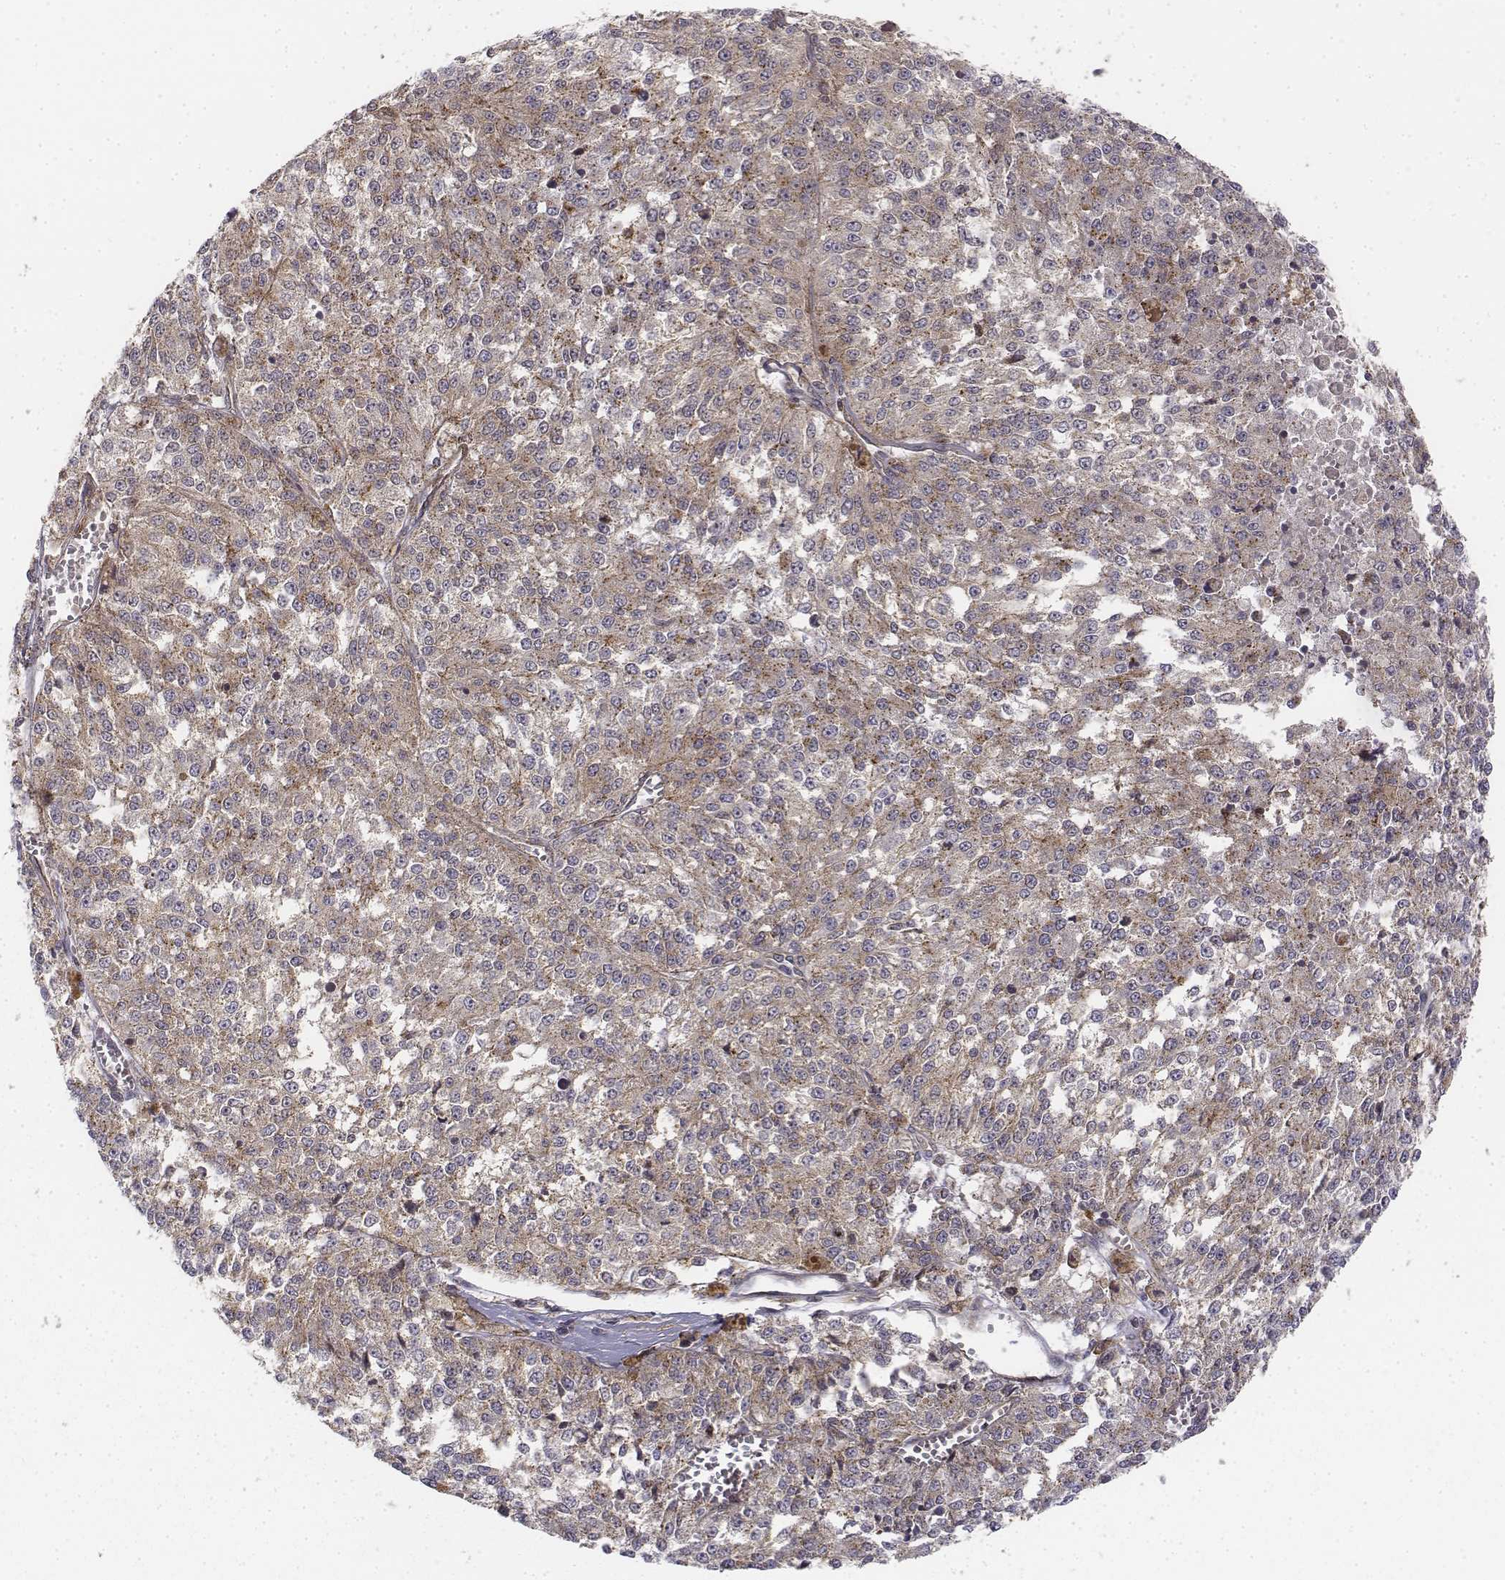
{"staining": {"intensity": "weak", "quantity": "25%-75%", "location": "cytoplasmic/membranous"}, "tissue": "melanoma", "cell_type": "Tumor cells", "image_type": "cancer", "snomed": [{"axis": "morphology", "description": "Malignant melanoma, Metastatic site"}, {"axis": "topography", "description": "Lymph node"}], "caption": "Protein expression analysis of malignant melanoma (metastatic site) demonstrates weak cytoplasmic/membranous staining in about 25%-75% of tumor cells.", "gene": "ZFYVE19", "patient": {"sex": "female", "age": 64}}